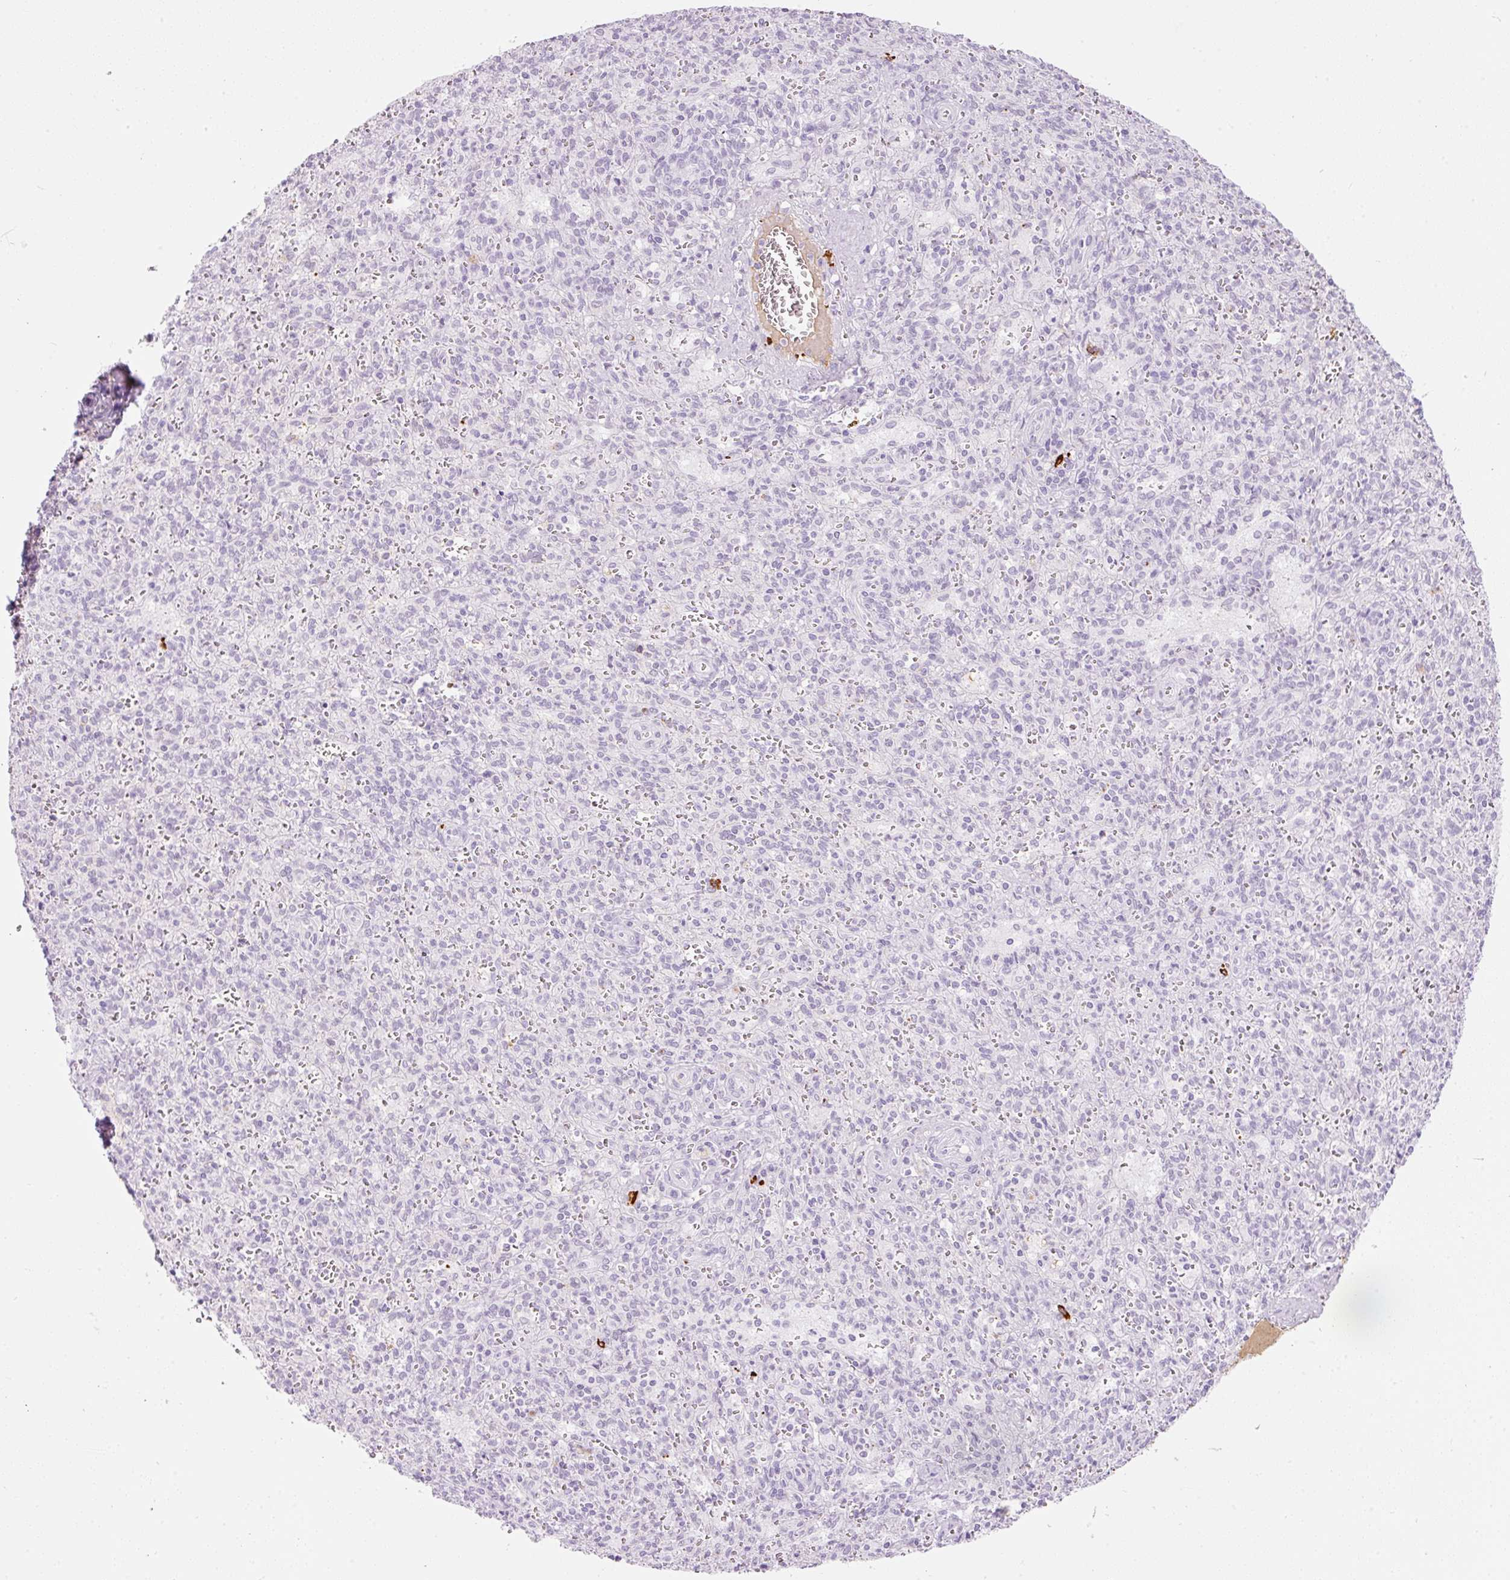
{"staining": {"intensity": "strong", "quantity": "<25%", "location": "cytoplasmic/membranous"}, "tissue": "spleen", "cell_type": "Cells in red pulp", "image_type": "normal", "snomed": [{"axis": "morphology", "description": "Normal tissue, NOS"}, {"axis": "topography", "description": "Spleen"}], "caption": "Protein analysis of benign spleen demonstrates strong cytoplasmic/membranous positivity in approximately <25% of cells in red pulp. (DAB IHC, brown staining for protein, blue staining for nuclei).", "gene": "PRPF38B", "patient": {"sex": "female", "age": 26}}